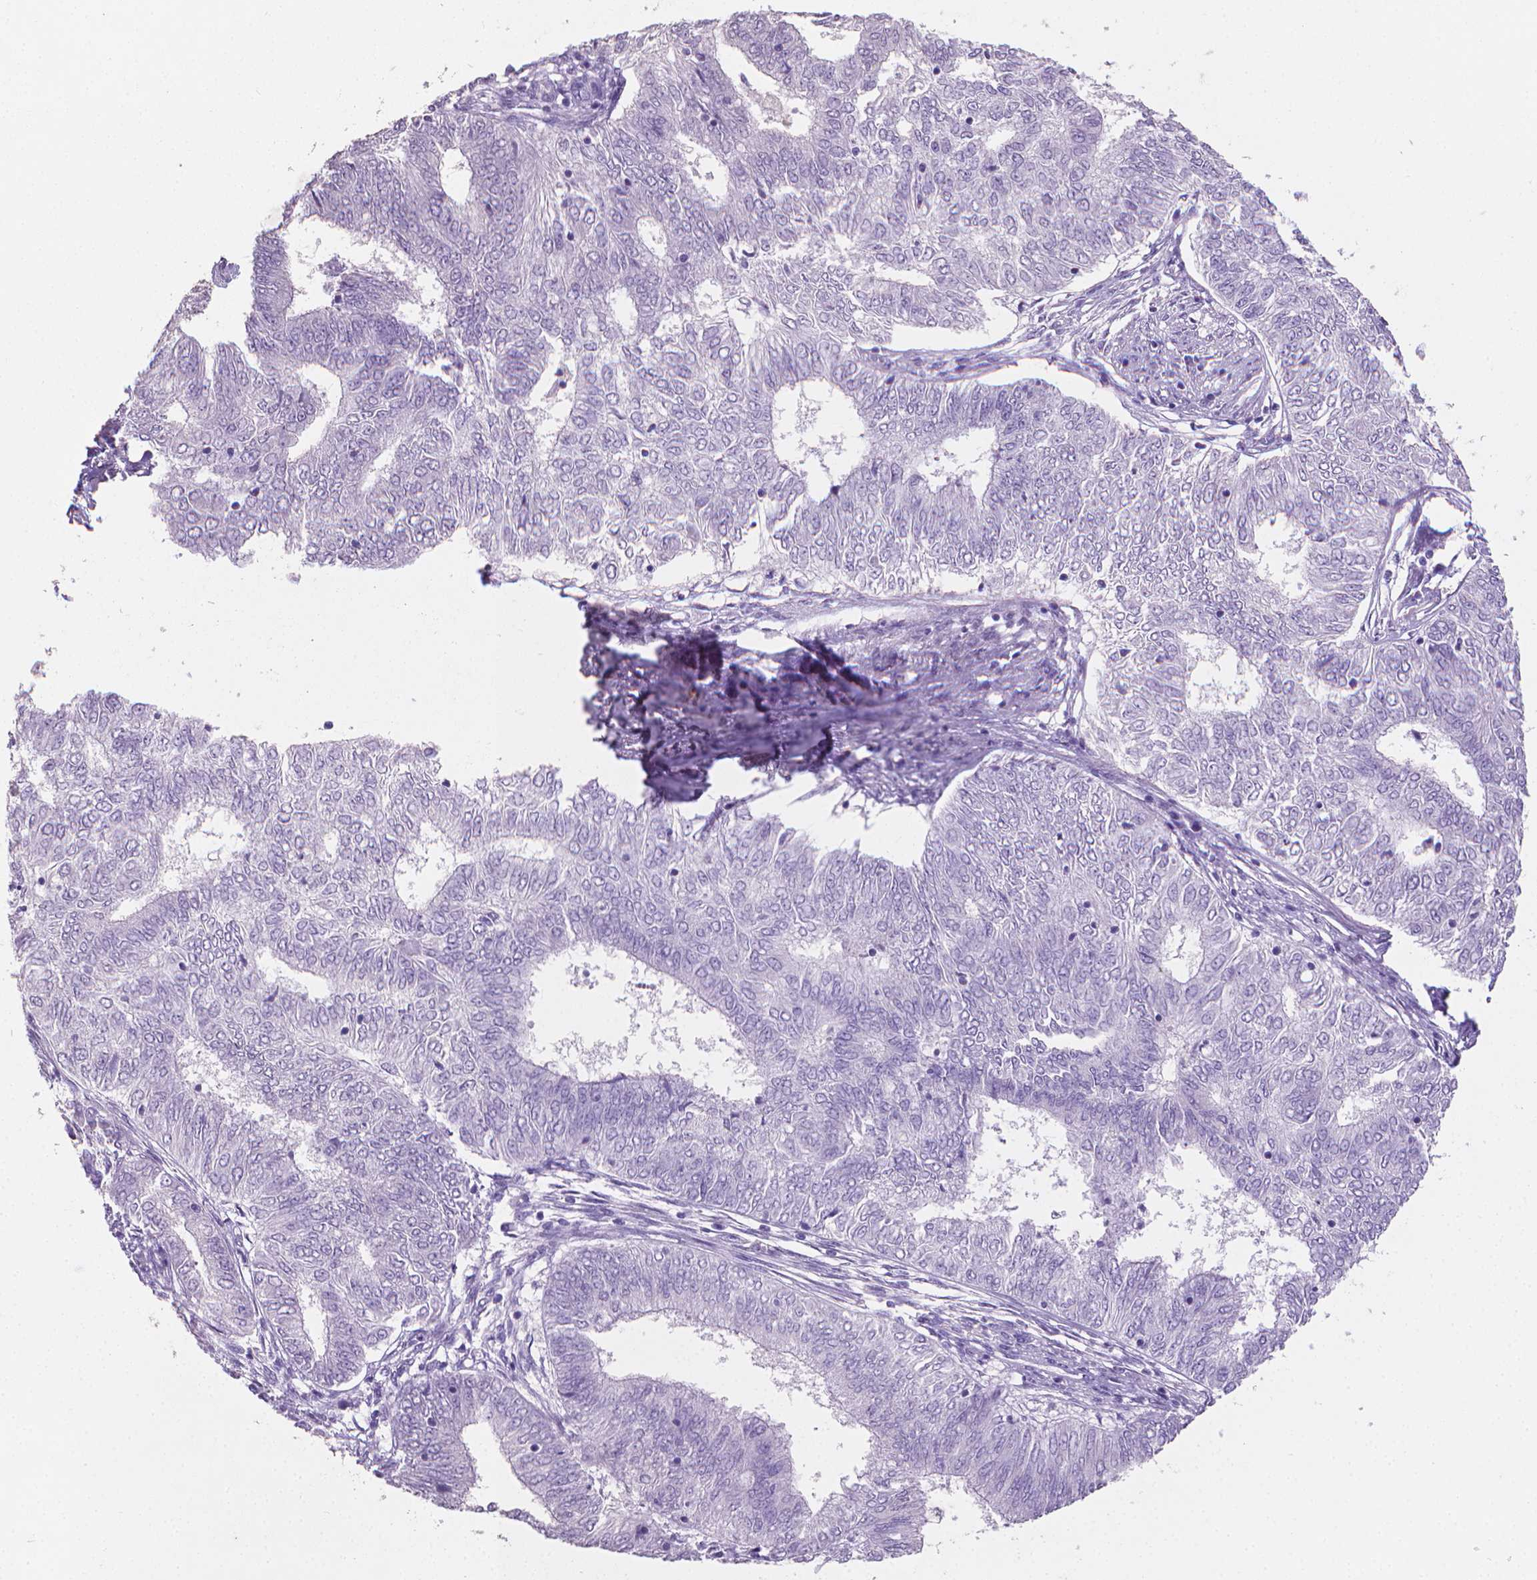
{"staining": {"intensity": "negative", "quantity": "none", "location": "none"}, "tissue": "endometrial cancer", "cell_type": "Tumor cells", "image_type": "cancer", "snomed": [{"axis": "morphology", "description": "Adenocarcinoma, NOS"}, {"axis": "topography", "description": "Endometrium"}], "caption": "Tumor cells are negative for brown protein staining in endometrial cancer (adenocarcinoma).", "gene": "XPNPEP2", "patient": {"sex": "female", "age": 62}}